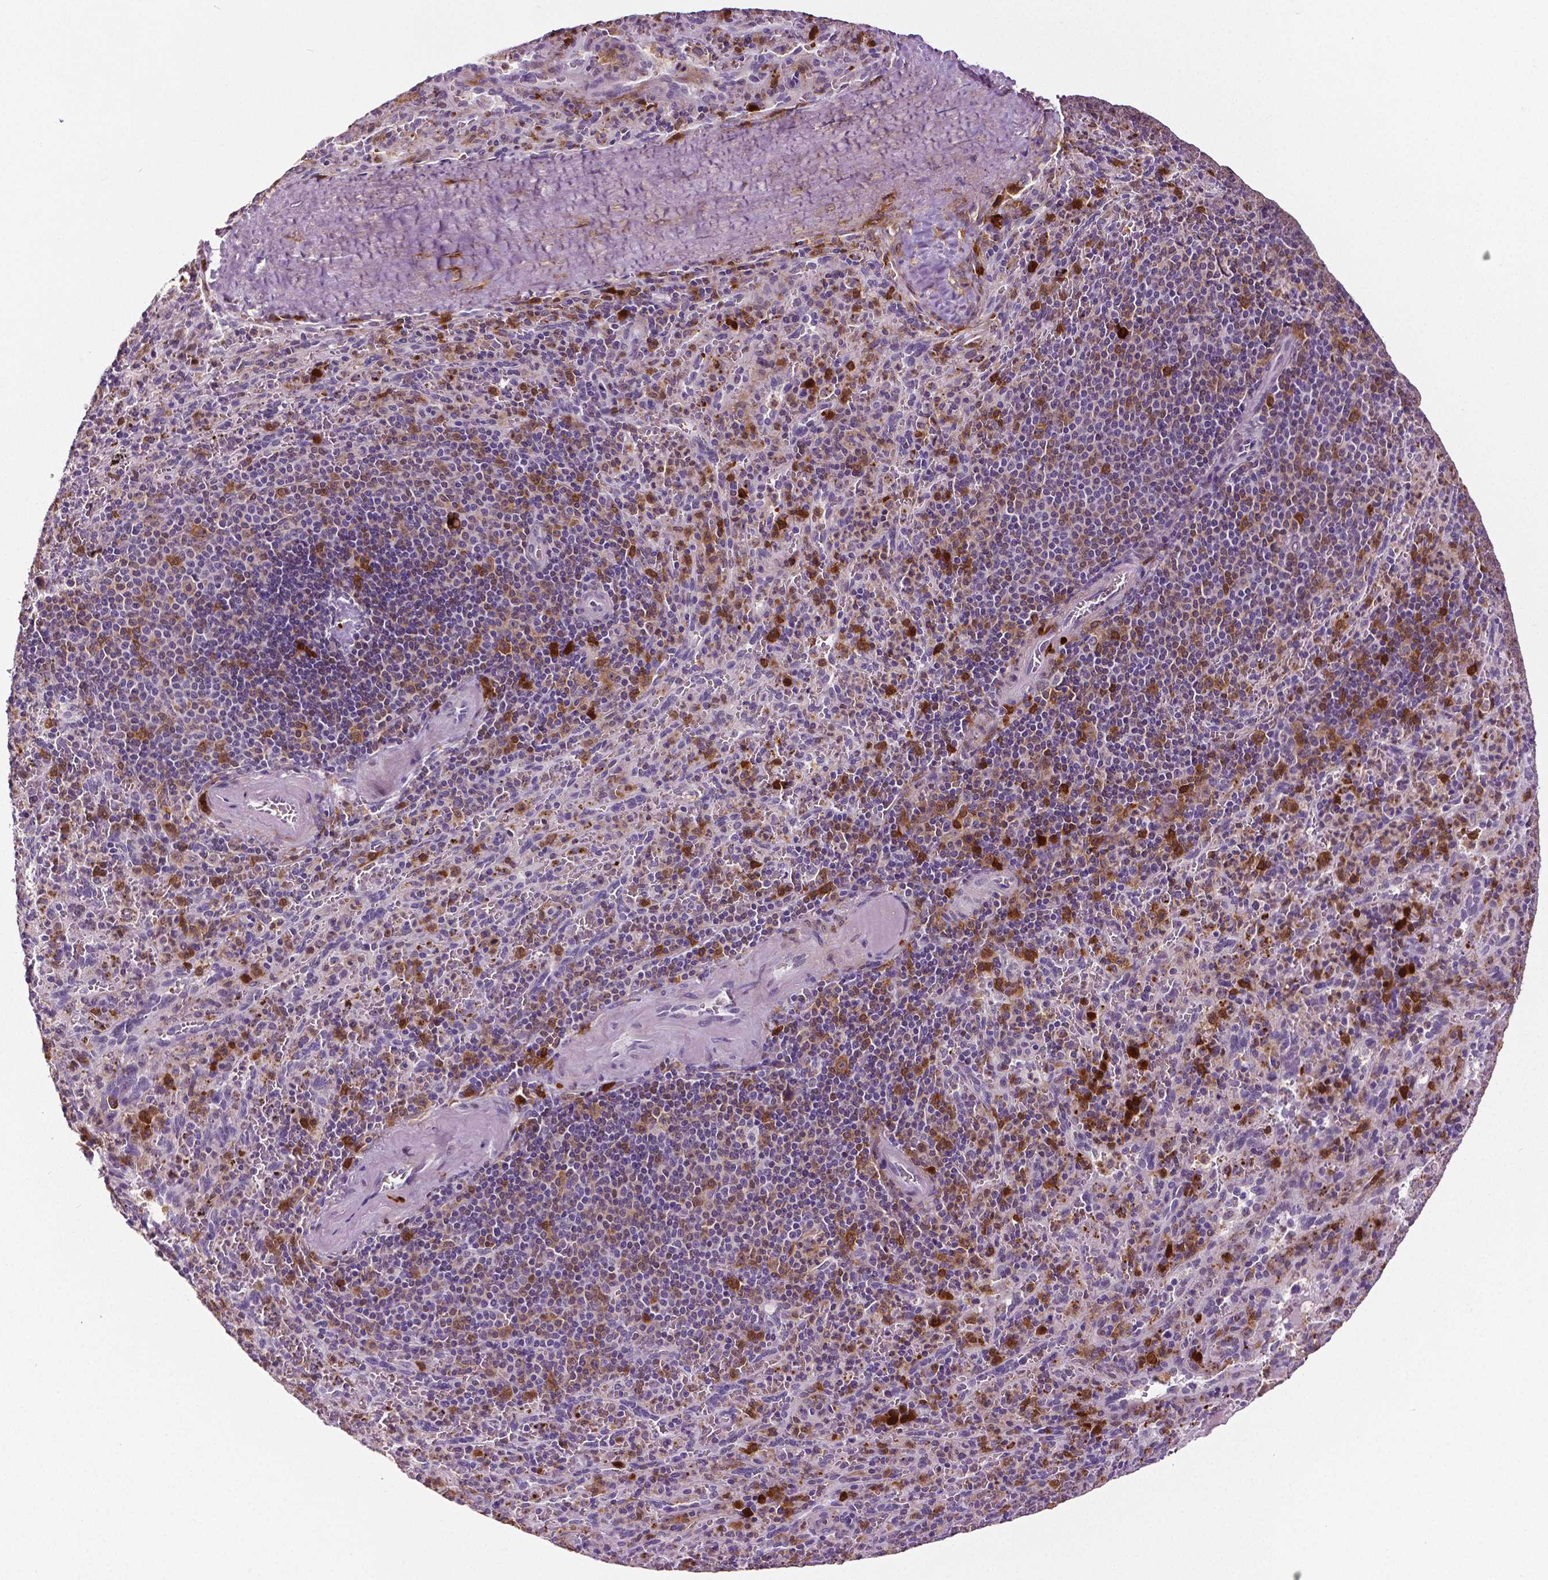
{"staining": {"intensity": "strong", "quantity": "<25%", "location": "cytoplasmic/membranous"}, "tissue": "spleen", "cell_type": "Cells in red pulp", "image_type": "normal", "snomed": [{"axis": "morphology", "description": "Normal tissue, NOS"}, {"axis": "topography", "description": "Spleen"}], "caption": "Strong cytoplasmic/membranous expression is identified in about <25% of cells in red pulp in unremarkable spleen. The protein is shown in brown color, while the nuclei are stained blue.", "gene": "PHGDH", "patient": {"sex": "male", "age": 57}}